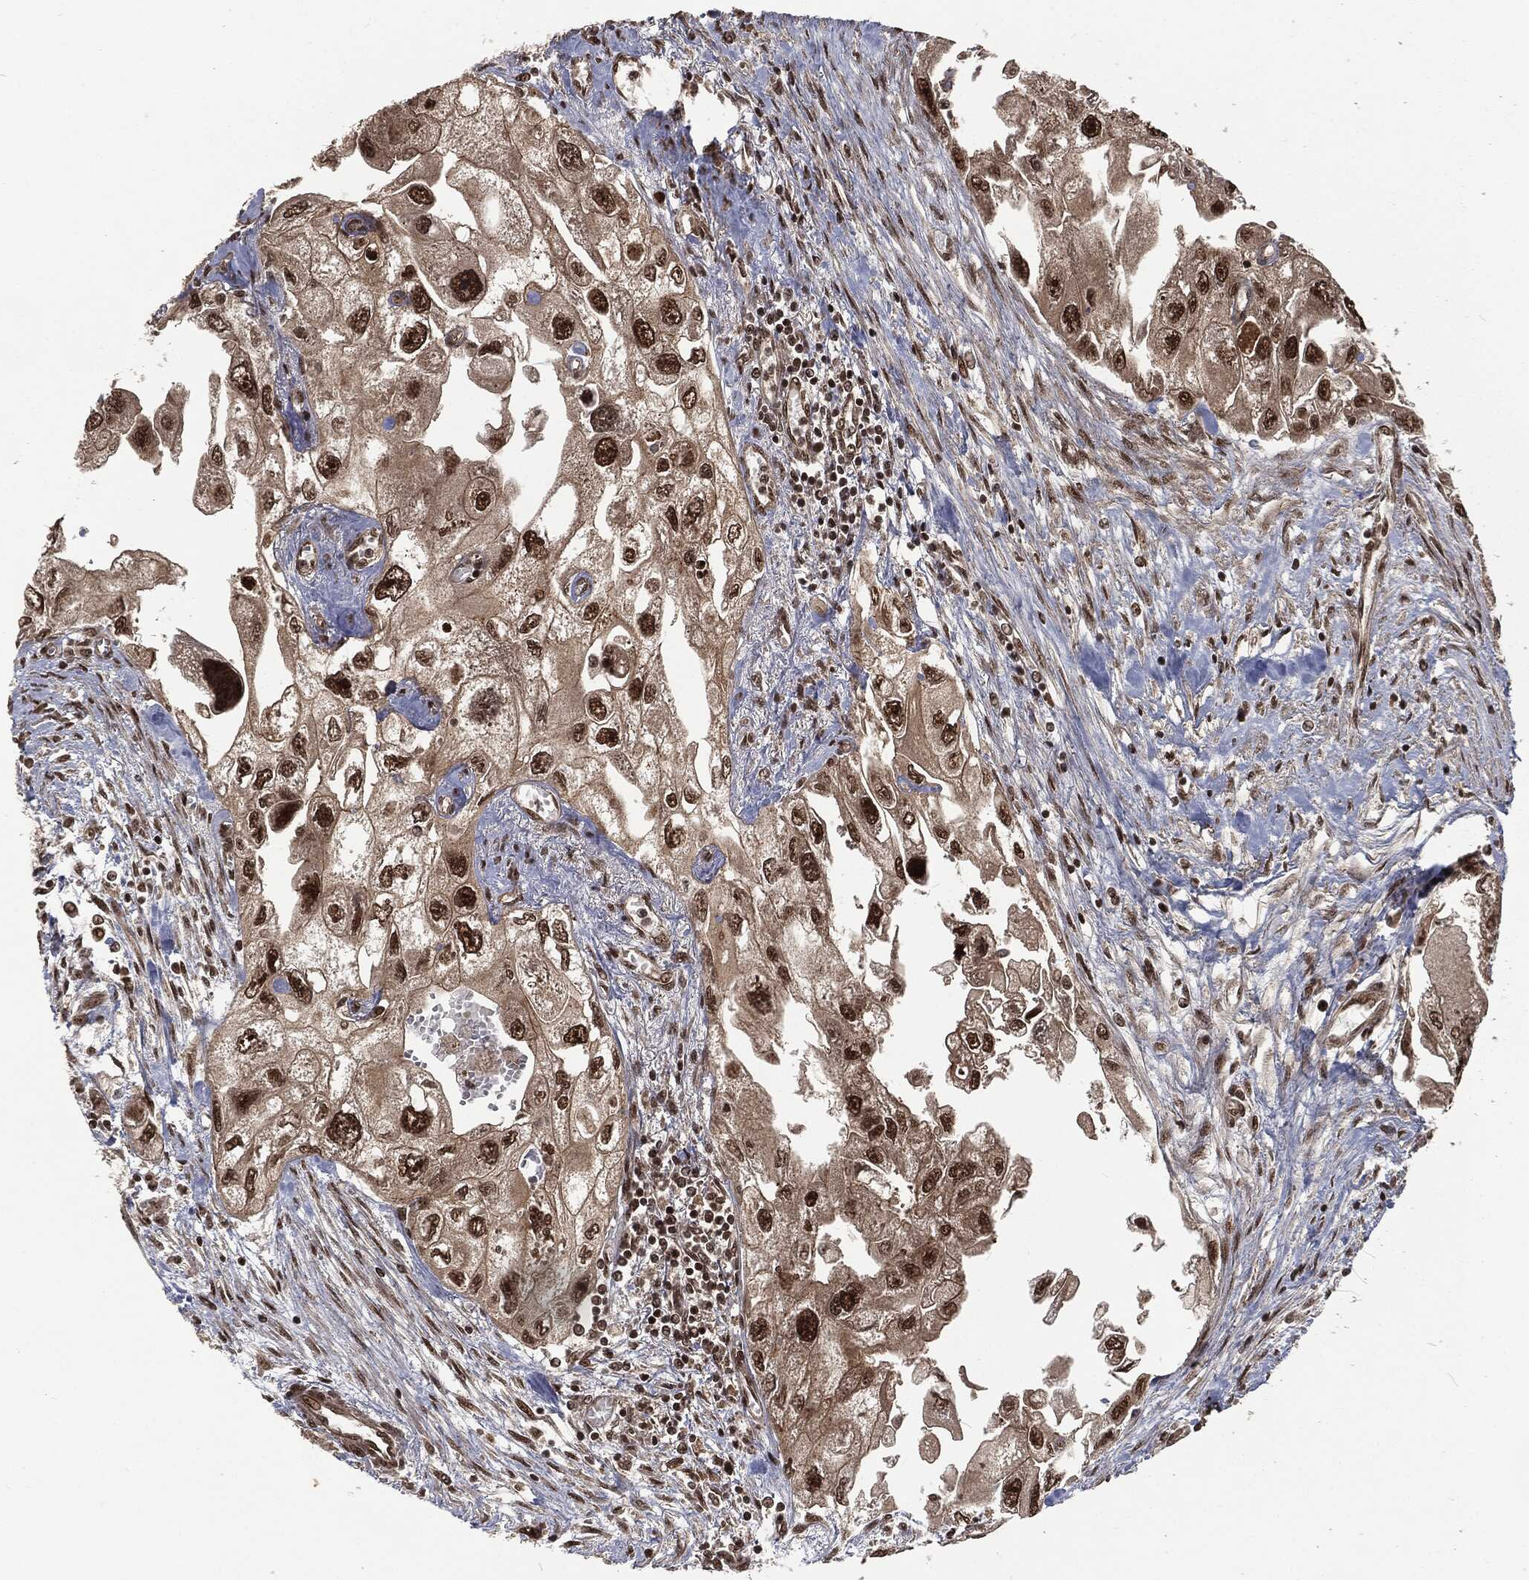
{"staining": {"intensity": "strong", "quantity": "25%-75%", "location": "nuclear"}, "tissue": "urothelial cancer", "cell_type": "Tumor cells", "image_type": "cancer", "snomed": [{"axis": "morphology", "description": "Urothelial carcinoma, High grade"}, {"axis": "topography", "description": "Urinary bladder"}], "caption": "The photomicrograph reveals a brown stain indicating the presence of a protein in the nuclear of tumor cells in urothelial carcinoma (high-grade).", "gene": "NGRN", "patient": {"sex": "male", "age": 59}}